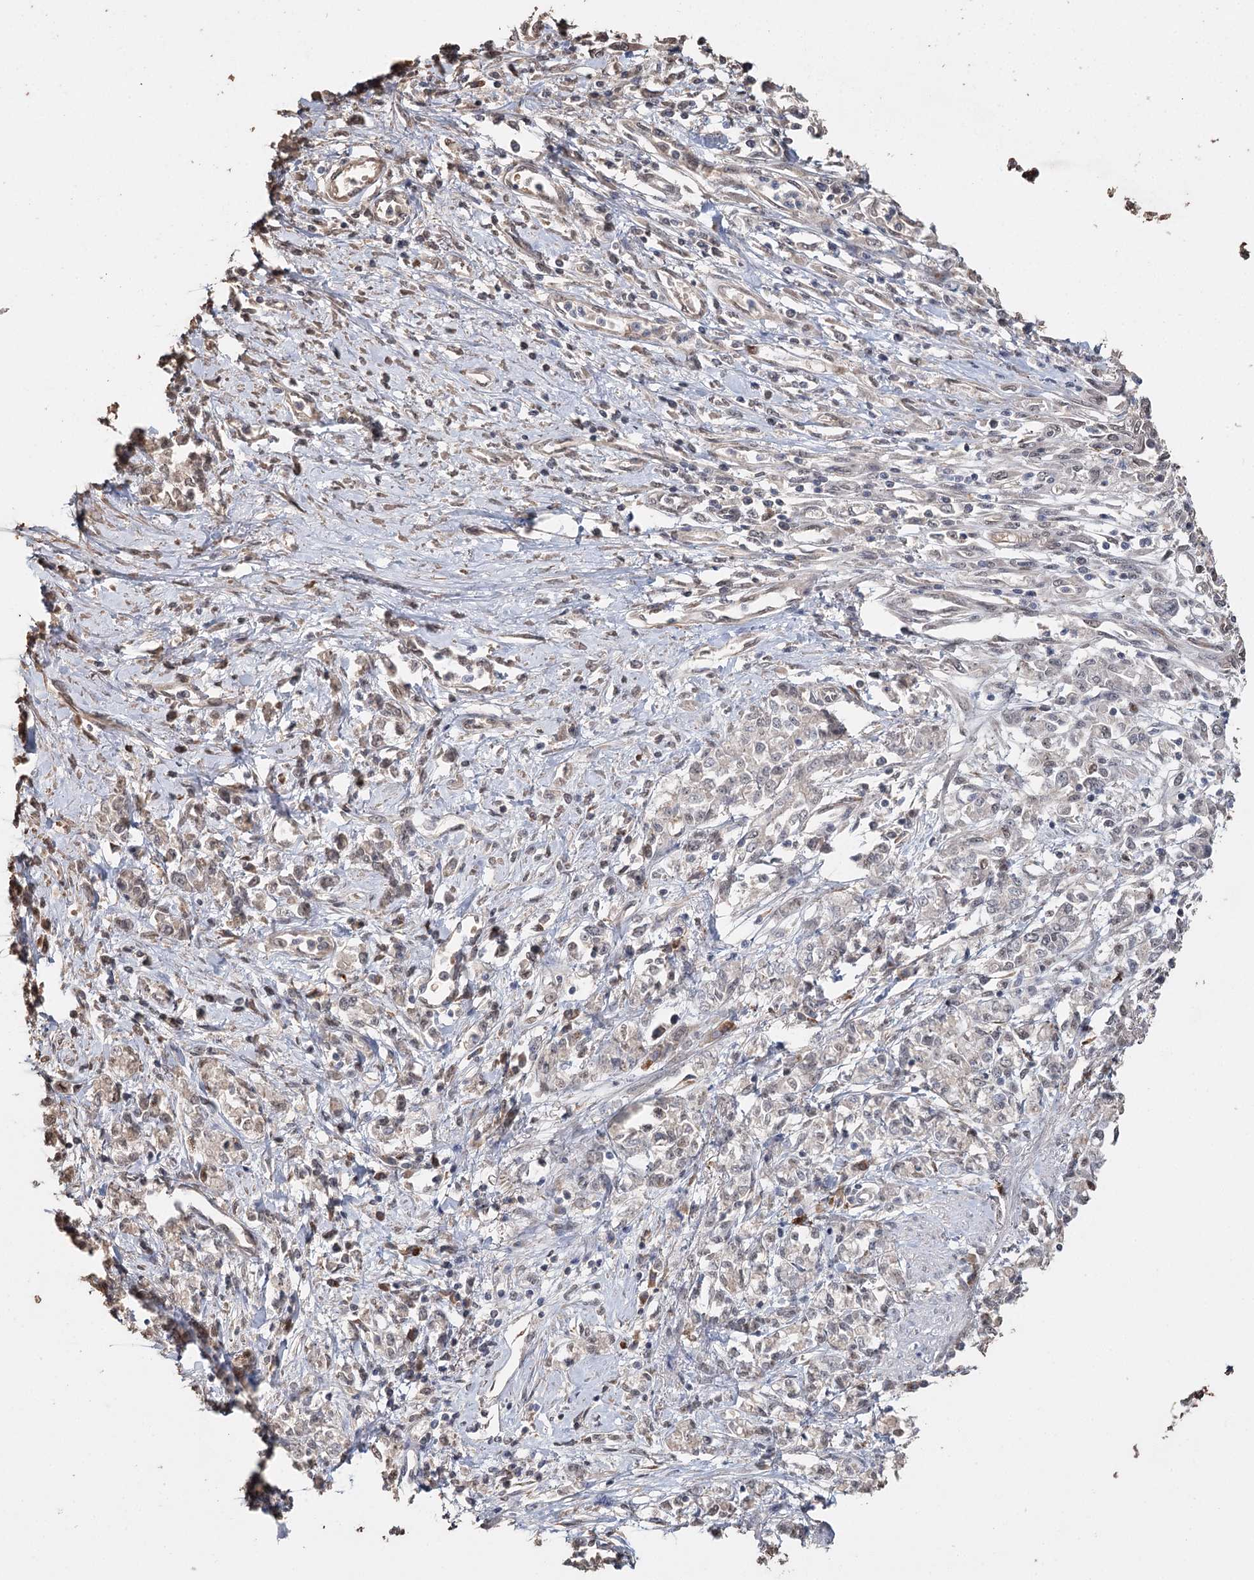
{"staining": {"intensity": "weak", "quantity": ">75%", "location": "cytoplasmic/membranous,nuclear"}, "tissue": "stomach cancer", "cell_type": "Tumor cells", "image_type": "cancer", "snomed": [{"axis": "morphology", "description": "Adenocarcinoma, NOS"}, {"axis": "topography", "description": "Stomach"}], "caption": "Stomach cancer stained with immunohistochemistry displays weak cytoplasmic/membranous and nuclear expression in approximately >75% of tumor cells. (Brightfield microscopy of DAB IHC at high magnification).", "gene": "SYVN1", "patient": {"sex": "female", "age": 76}}